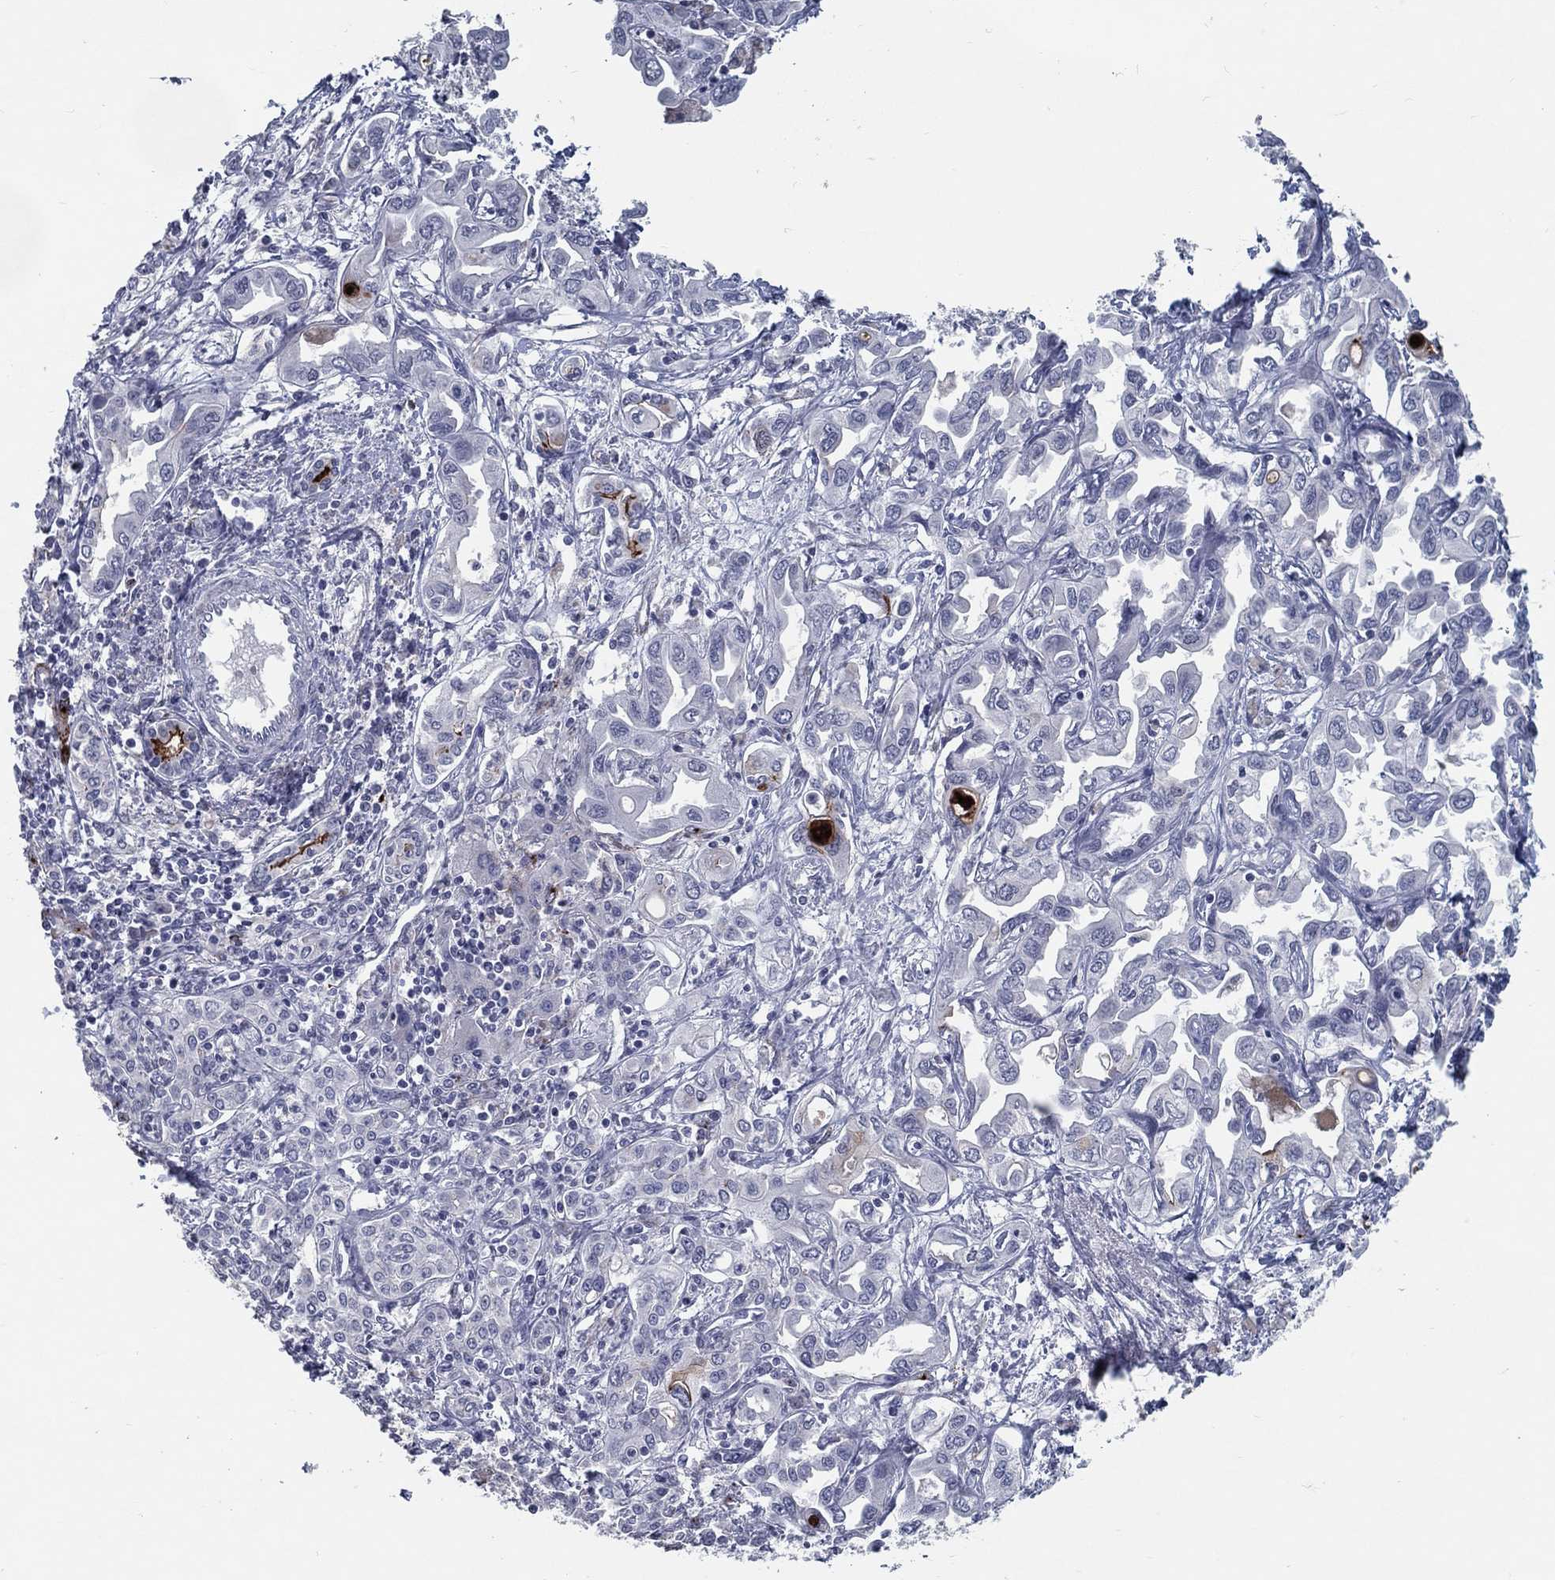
{"staining": {"intensity": "negative", "quantity": "none", "location": "none"}, "tissue": "liver cancer", "cell_type": "Tumor cells", "image_type": "cancer", "snomed": [{"axis": "morphology", "description": "Cholangiocarcinoma"}, {"axis": "topography", "description": "Liver"}], "caption": "This is an immunohistochemistry photomicrograph of liver cancer. There is no expression in tumor cells.", "gene": "ACE2", "patient": {"sex": "female", "age": 64}}